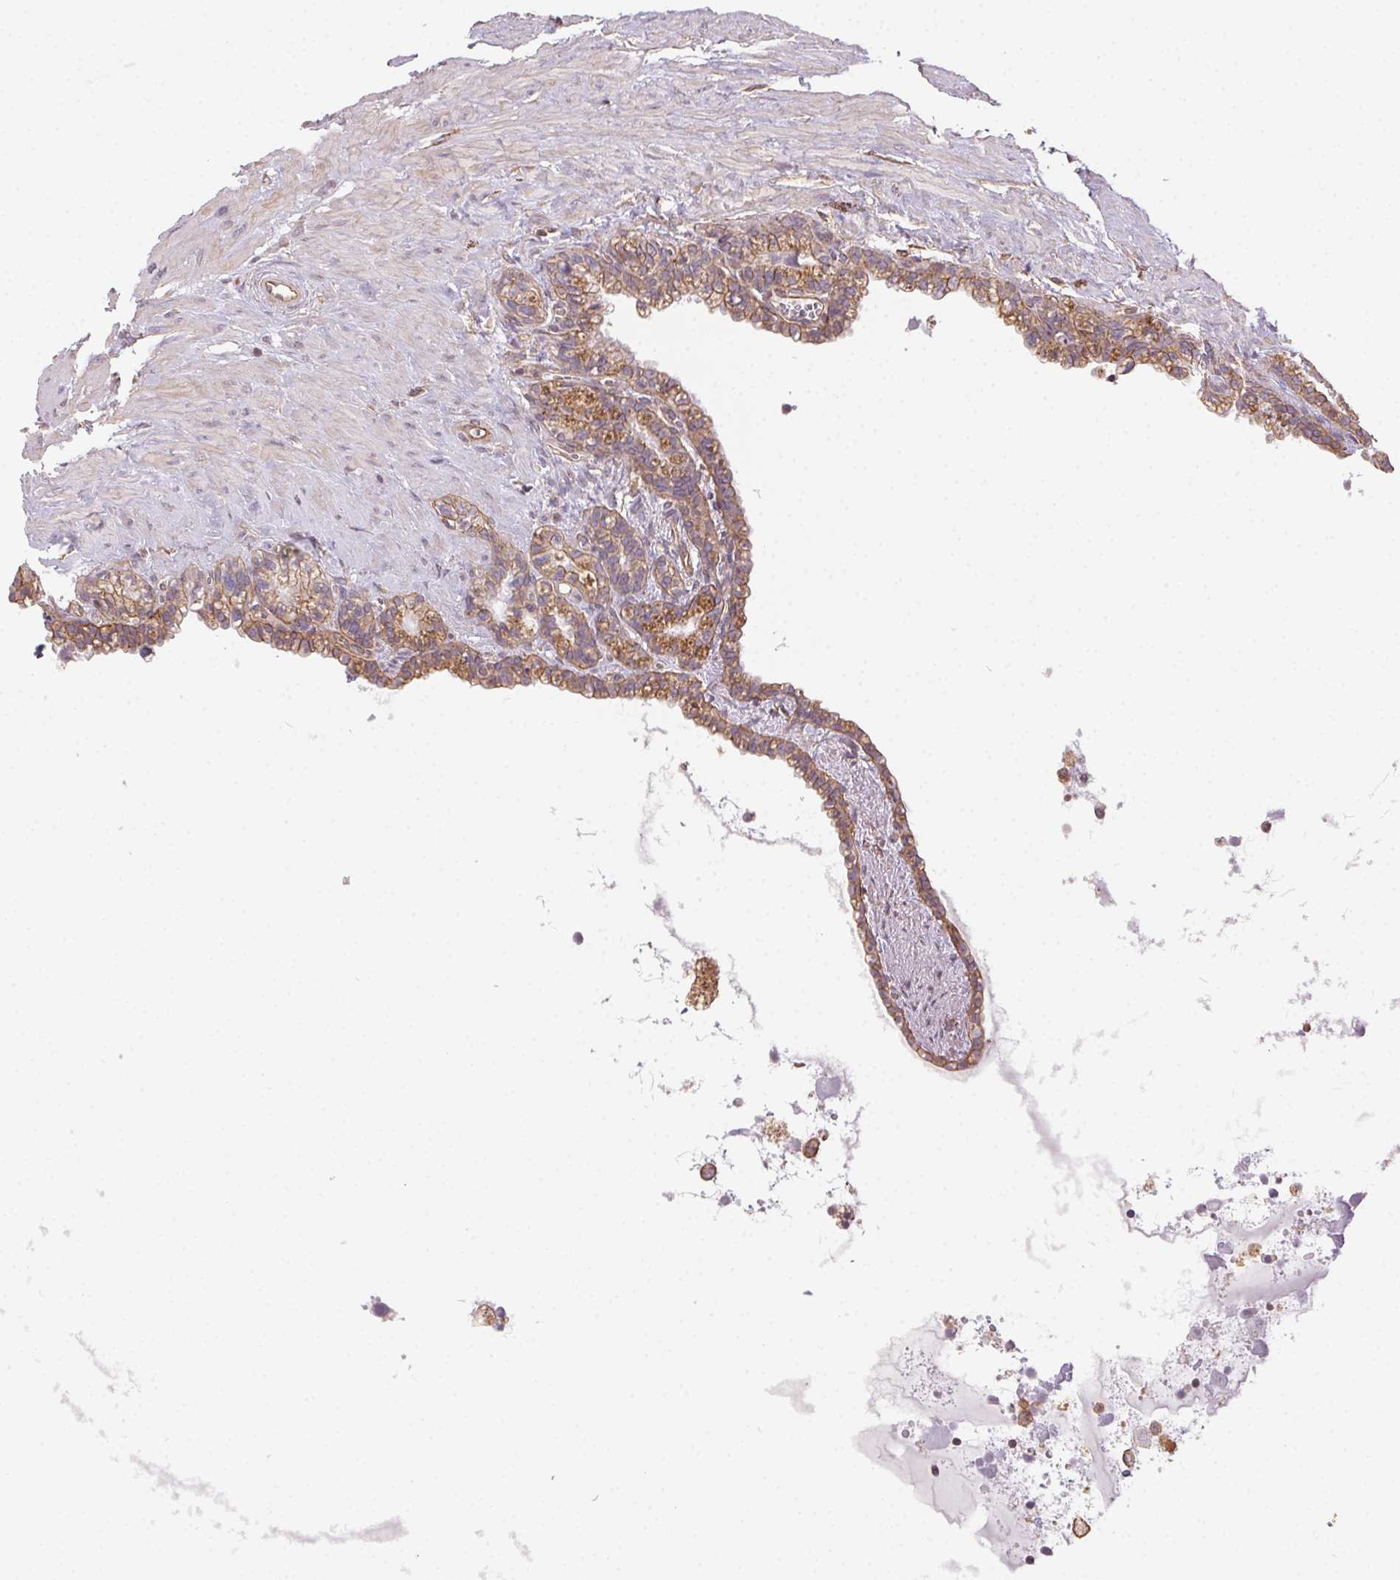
{"staining": {"intensity": "weak", "quantity": "25%-75%", "location": "cytoplasmic/membranous"}, "tissue": "seminal vesicle", "cell_type": "Glandular cells", "image_type": "normal", "snomed": [{"axis": "morphology", "description": "Normal tissue, NOS"}, {"axis": "topography", "description": "Seminal veicle"}], "caption": "Protein expression analysis of unremarkable human seminal vesicle reveals weak cytoplasmic/membranous staining in approximately 25%-75% of glandular cells. The protein is shown in brown color, while the nuclei are stained blue.", "gene": "PLA2G4F", "patient": {"sex": "male", "age": 76}}